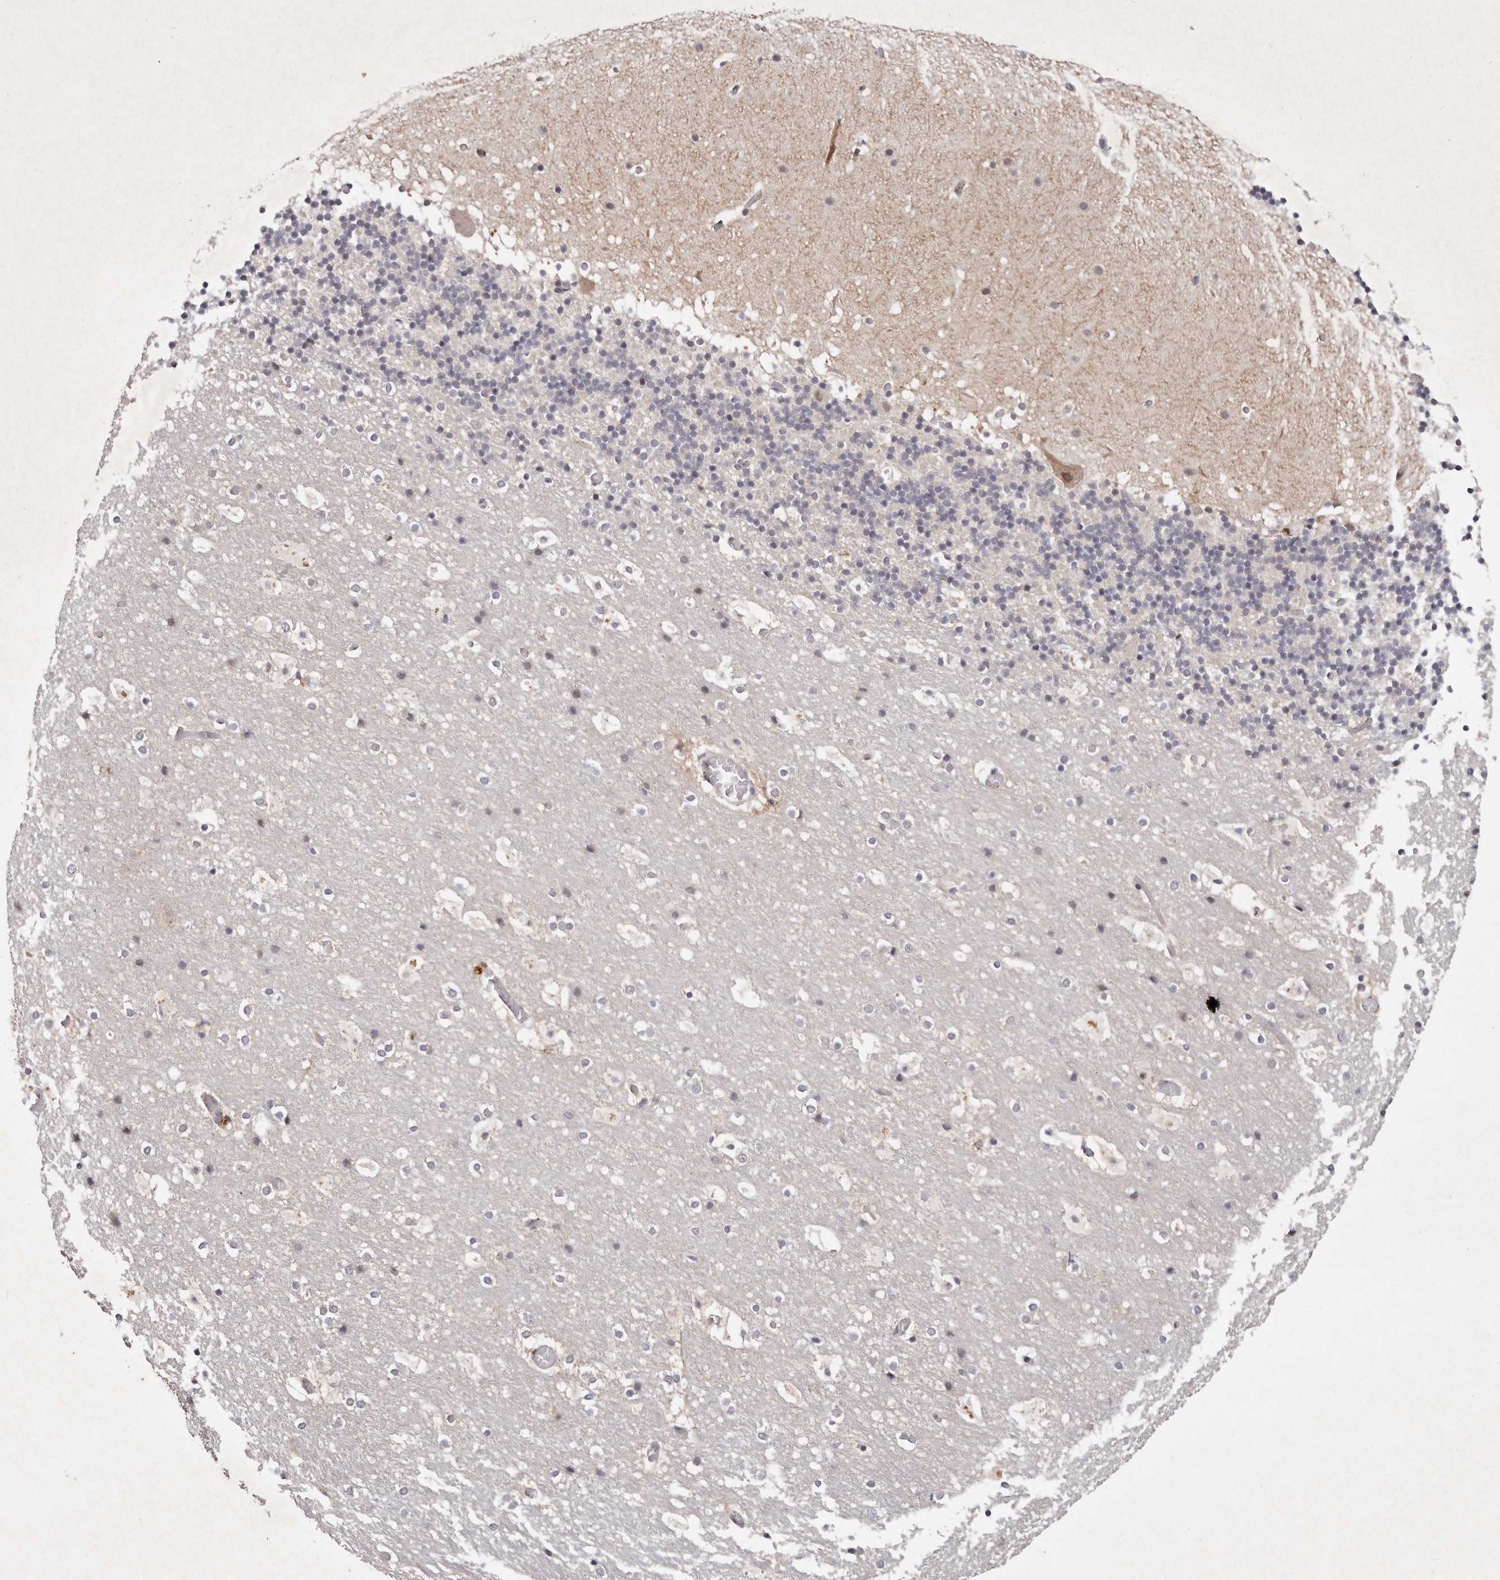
{"staining": {"intensity": "negative", "quantity": "none", "location": "none"}, "tissue": "cerebellum", "cell_type": "Cells in granular layer", "image_type": "normal", "snomed": [{"axis": "morphology", "description": "Normal tissue, NOS"}, {"axis": "topography", "description": "Cerebellum"}], "caption": "Protein analysis of normal cerebellum shows no significant expression in cells in granular layer.", "gene": "KLF7", "patient": {"sex": "male", "age": 57}}